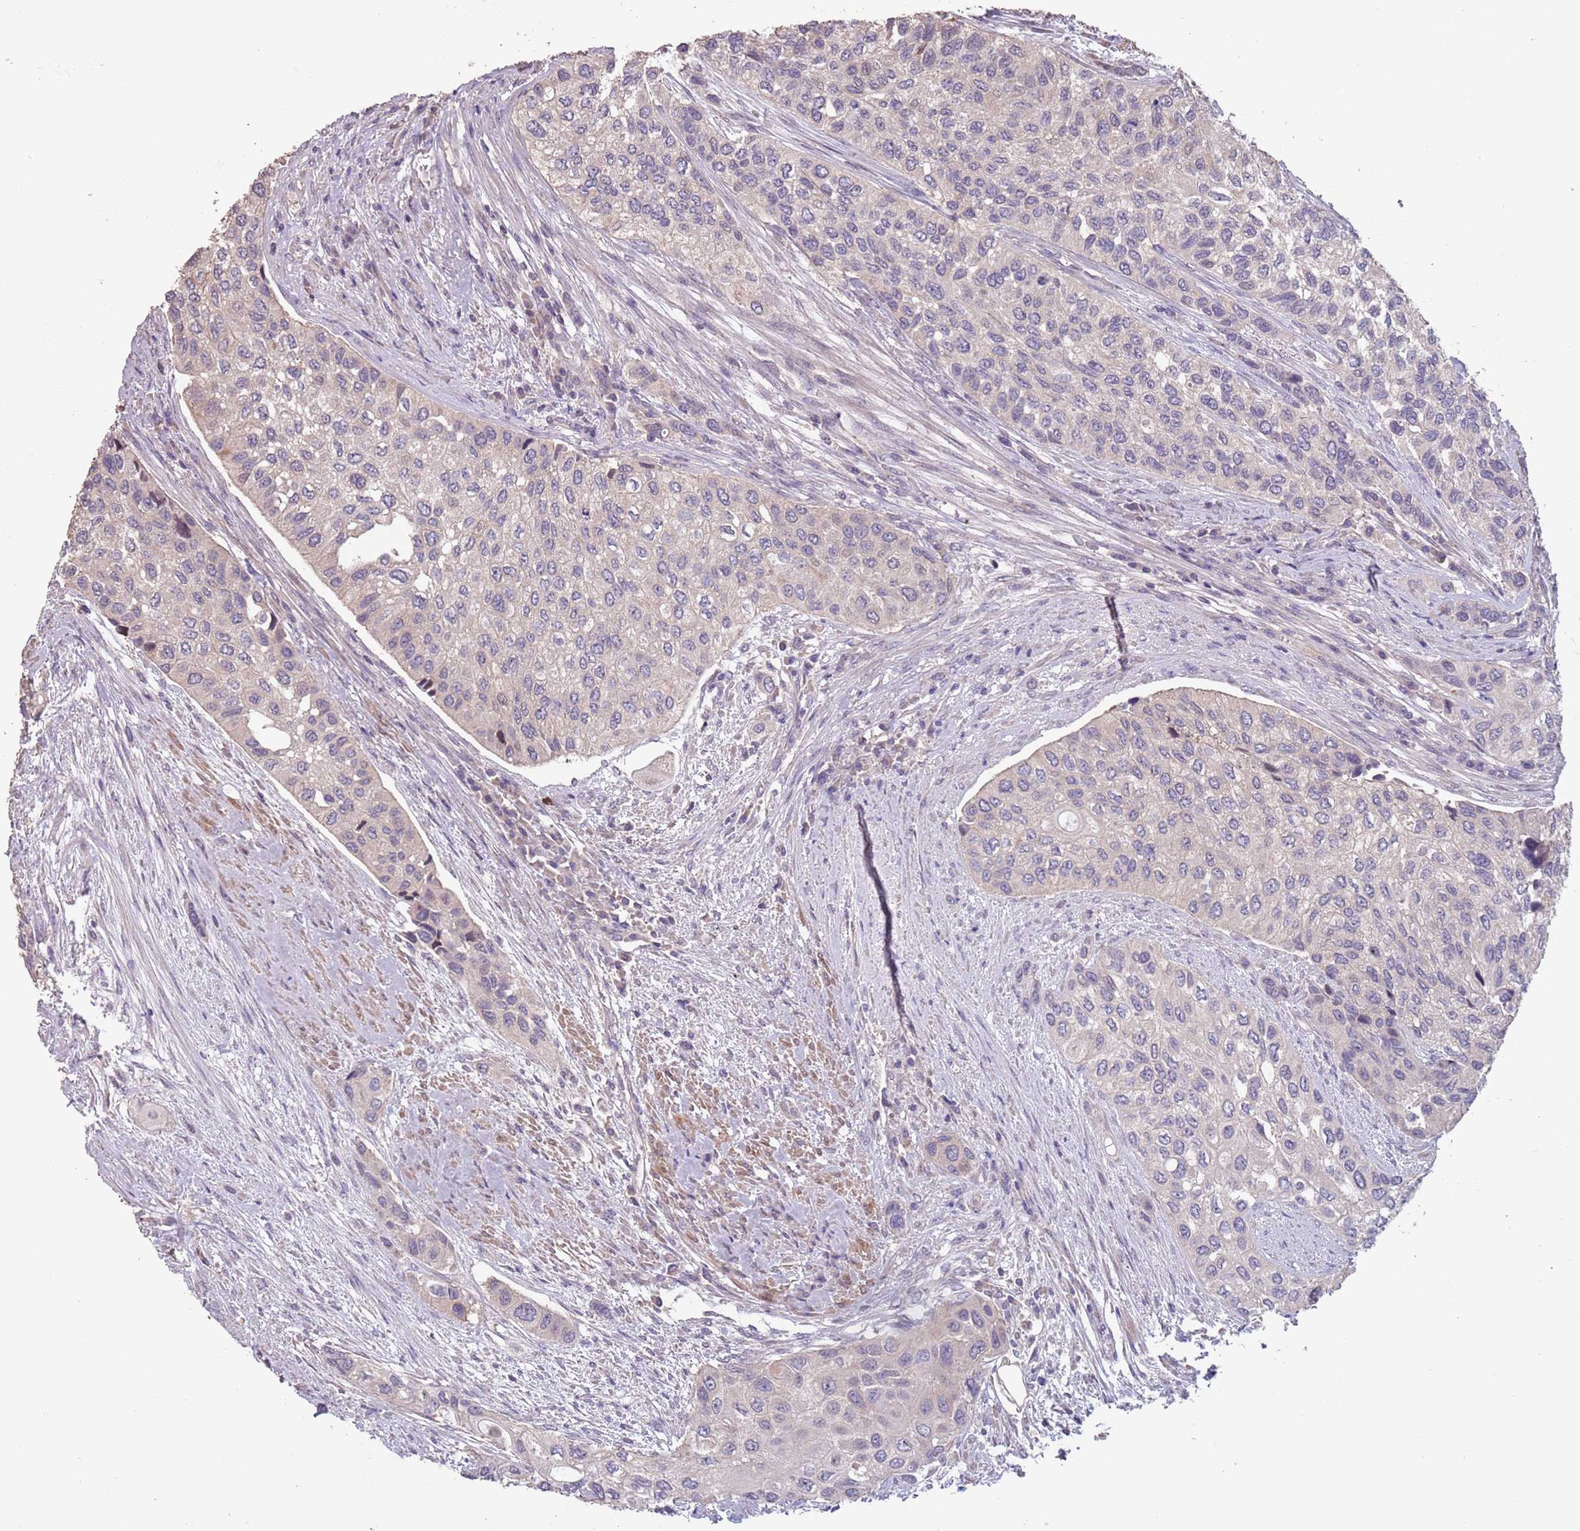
{"staining": {"intensity": "negative", "quantity": "none", "location": "none"}, "tissue": "urothelial cancer", "cell_type": "Tumor cells", "image_type": "cancer", "snomed": [{"axis": "morphology", "description": "Normal tissue, NOS"}, {"axis": "morphology", "description": "Urothelial carcinoma, High grade"}, {"axis": "topography", "description": "Vascular tissue"}, {"axis": "topography", "description": "Urinary bladder"}], "caption": "DAB immunohistochemical staining of human urothelial carcinoma (high-grade) reveals no significant expression in tumor cells.", "gene": "MBD3L1", "patient": {"sex": "female", "age": 56}}